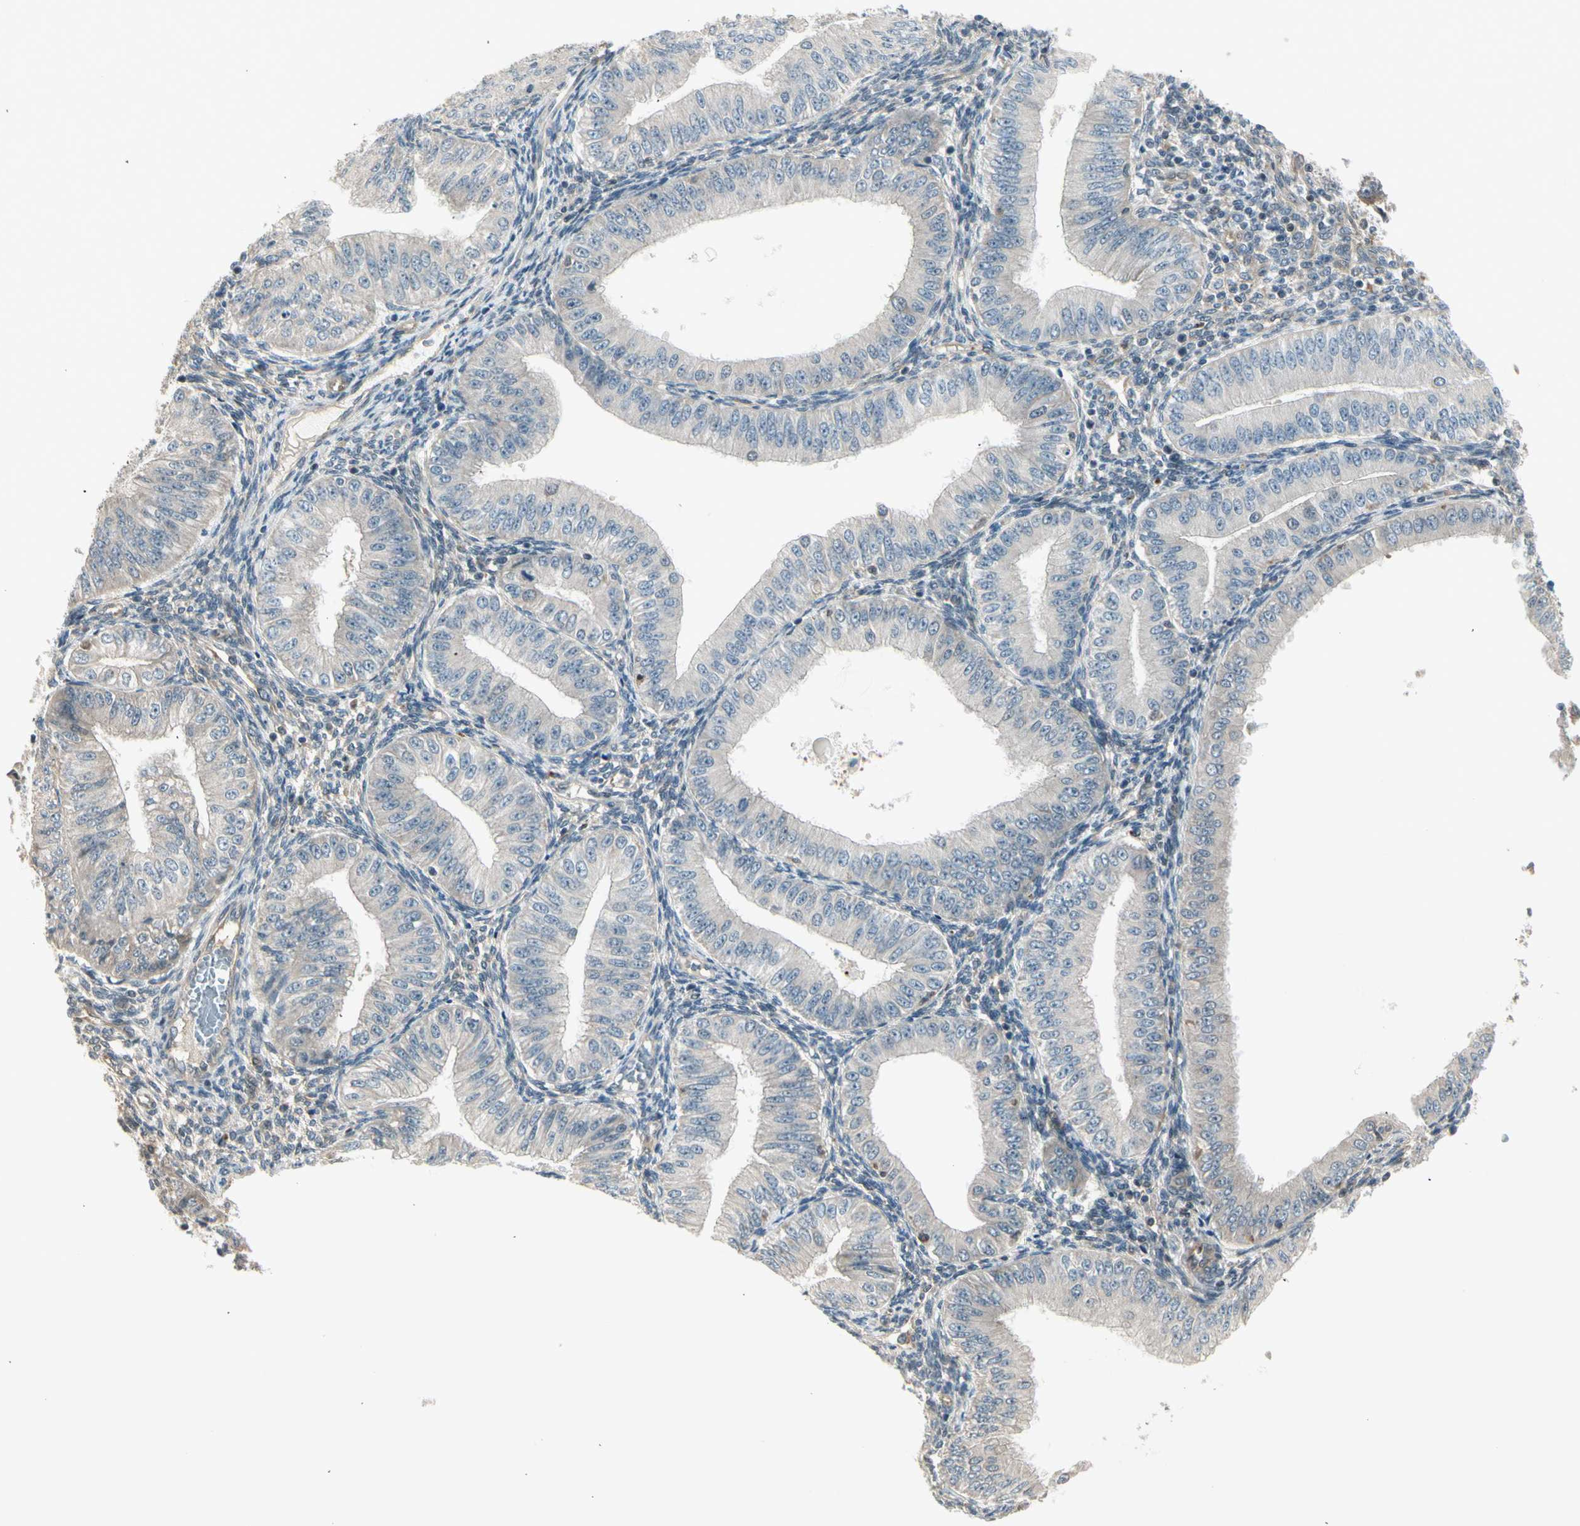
{"staining": {"intensity": "weak", "quantity": "25%-75%", "location": "cytoplasmic/membranous"}, "tissue": "endometrial cancer", "cell_type": "Tumor cells", "image_type": "cancer", "snomed": [{"axis": "morphology", "description": "Normal tissue, NOS"}, {"axis": "morphology", "description": "Adenocarcinoma, NOS"}, {"axis": "topography", "description": "Endometrium"}], "caption": "DAB immunohistochemical staining of human endometrial cancer (adenocarcinoma) shows weak cytoplasmic/membranous protein staining in about 25%-75% of tumor cells. The staining is performed using DAB brown chromogen to label protein expression. The nuclei are counter-stained blue using hematoxylin.", "gene": "SVBP", "patient": {"sex": "female", "age": 53}}